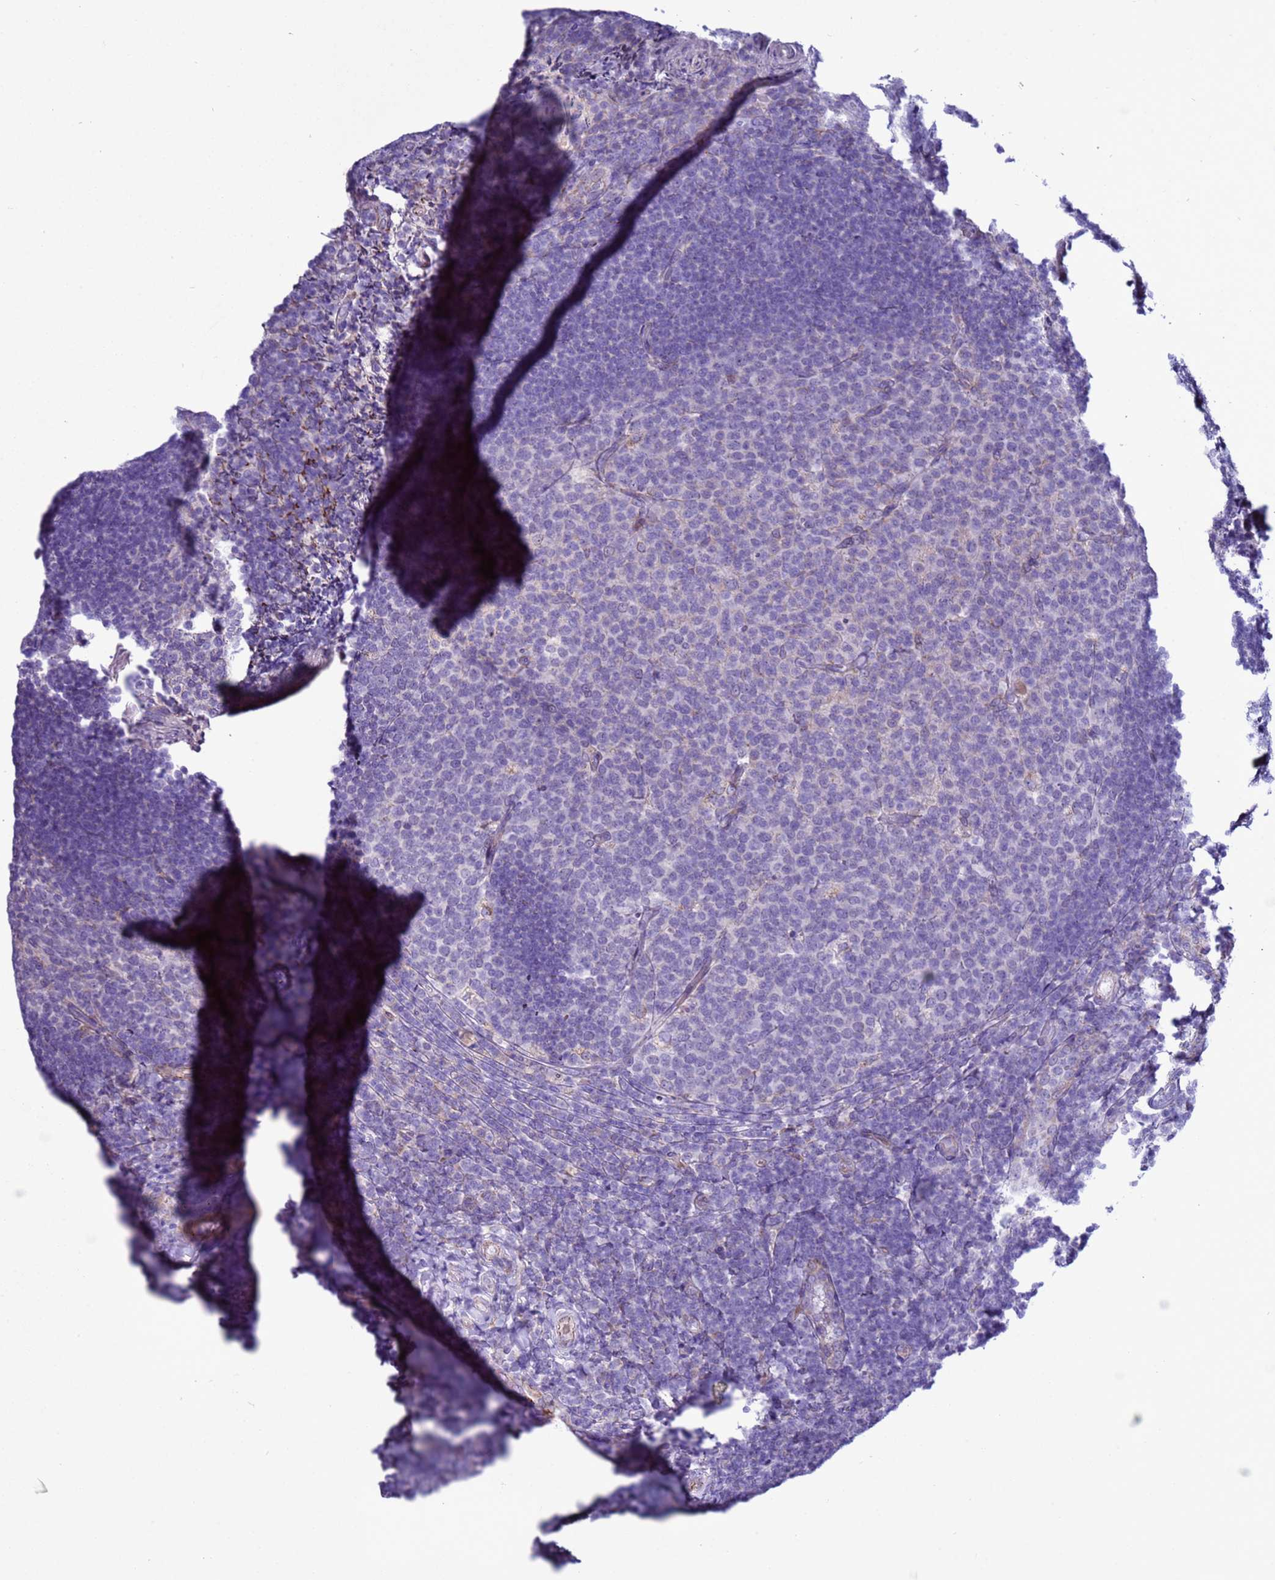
{"staining": {"intensity": "negative", "quantity": "none", "location": "none"}, "tissue": "tonsil", "cell_type": "Germinal center cells", "image_type": "normal", "snomed": [{"axis": "morphology", "description": "Normal tissue, NOS"}, {"axis": "topography", "description": "Tonsil"}], "caption": "Germinal center cells are negative for brown protein staining in normal tonsil.", "gene": "ABHD17B", "patient": {"sex": "female", "age": 10}}